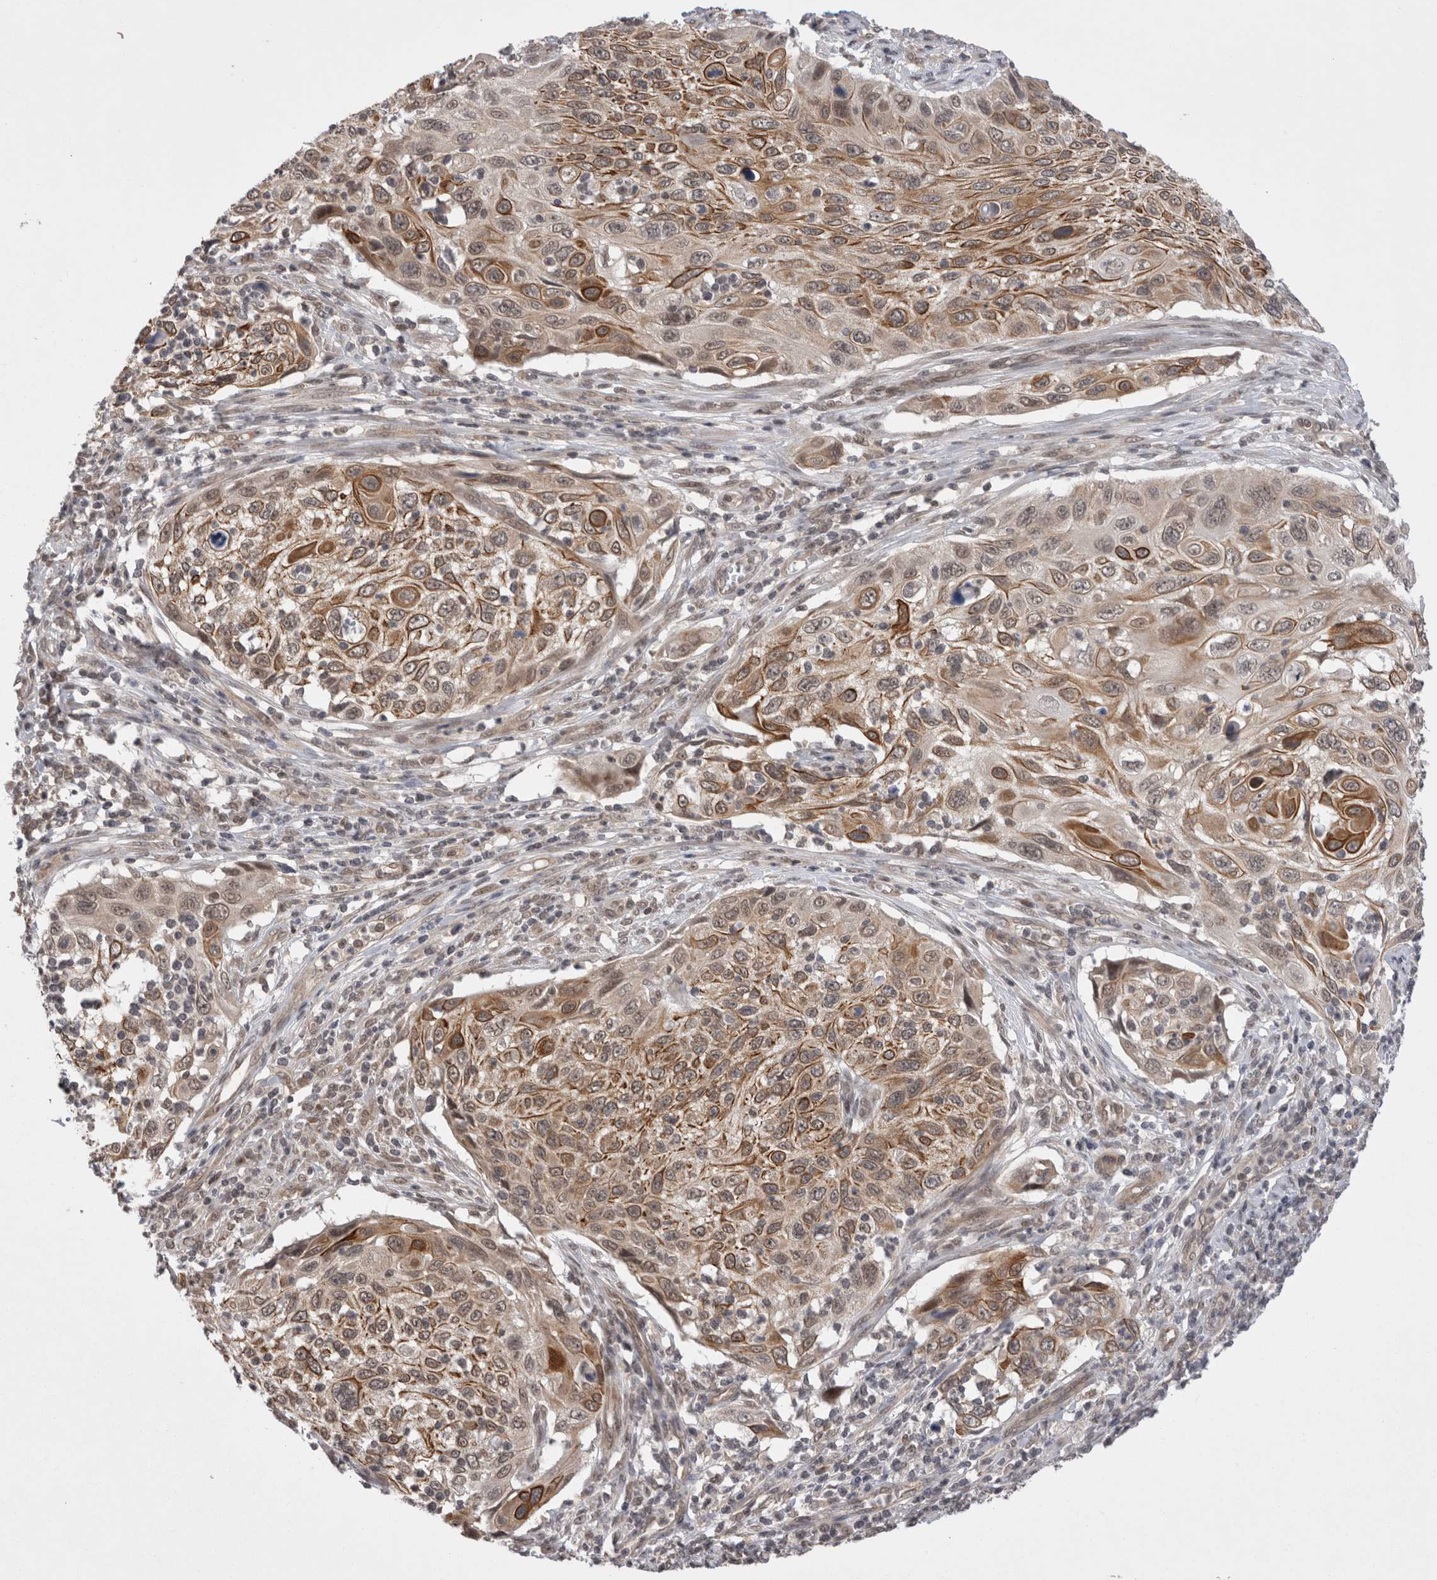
{"staining": {"intensity": "moderate", "quantity": ">75%", "location": "cytoplasmic/membranous"}, "tissue": "cervical cancer", "cell_type": "Tumor cells", "image_type": "cancer", "snomed": [{"axis": "morphology", "description": "Squamous cell carcinoma, NOS"}, {"axis": "topography", "description": "Cervix"}], "caption": "DAB (3,3'-diaminobenzidine) immunohistochemical staining of cervical cancer demonstrates moderate cytoplasmic/membranous protein staining in approximately >75% of tumor cells.", "gene": "ZNF341", "patient": {"sex": "female", "age": 70}}